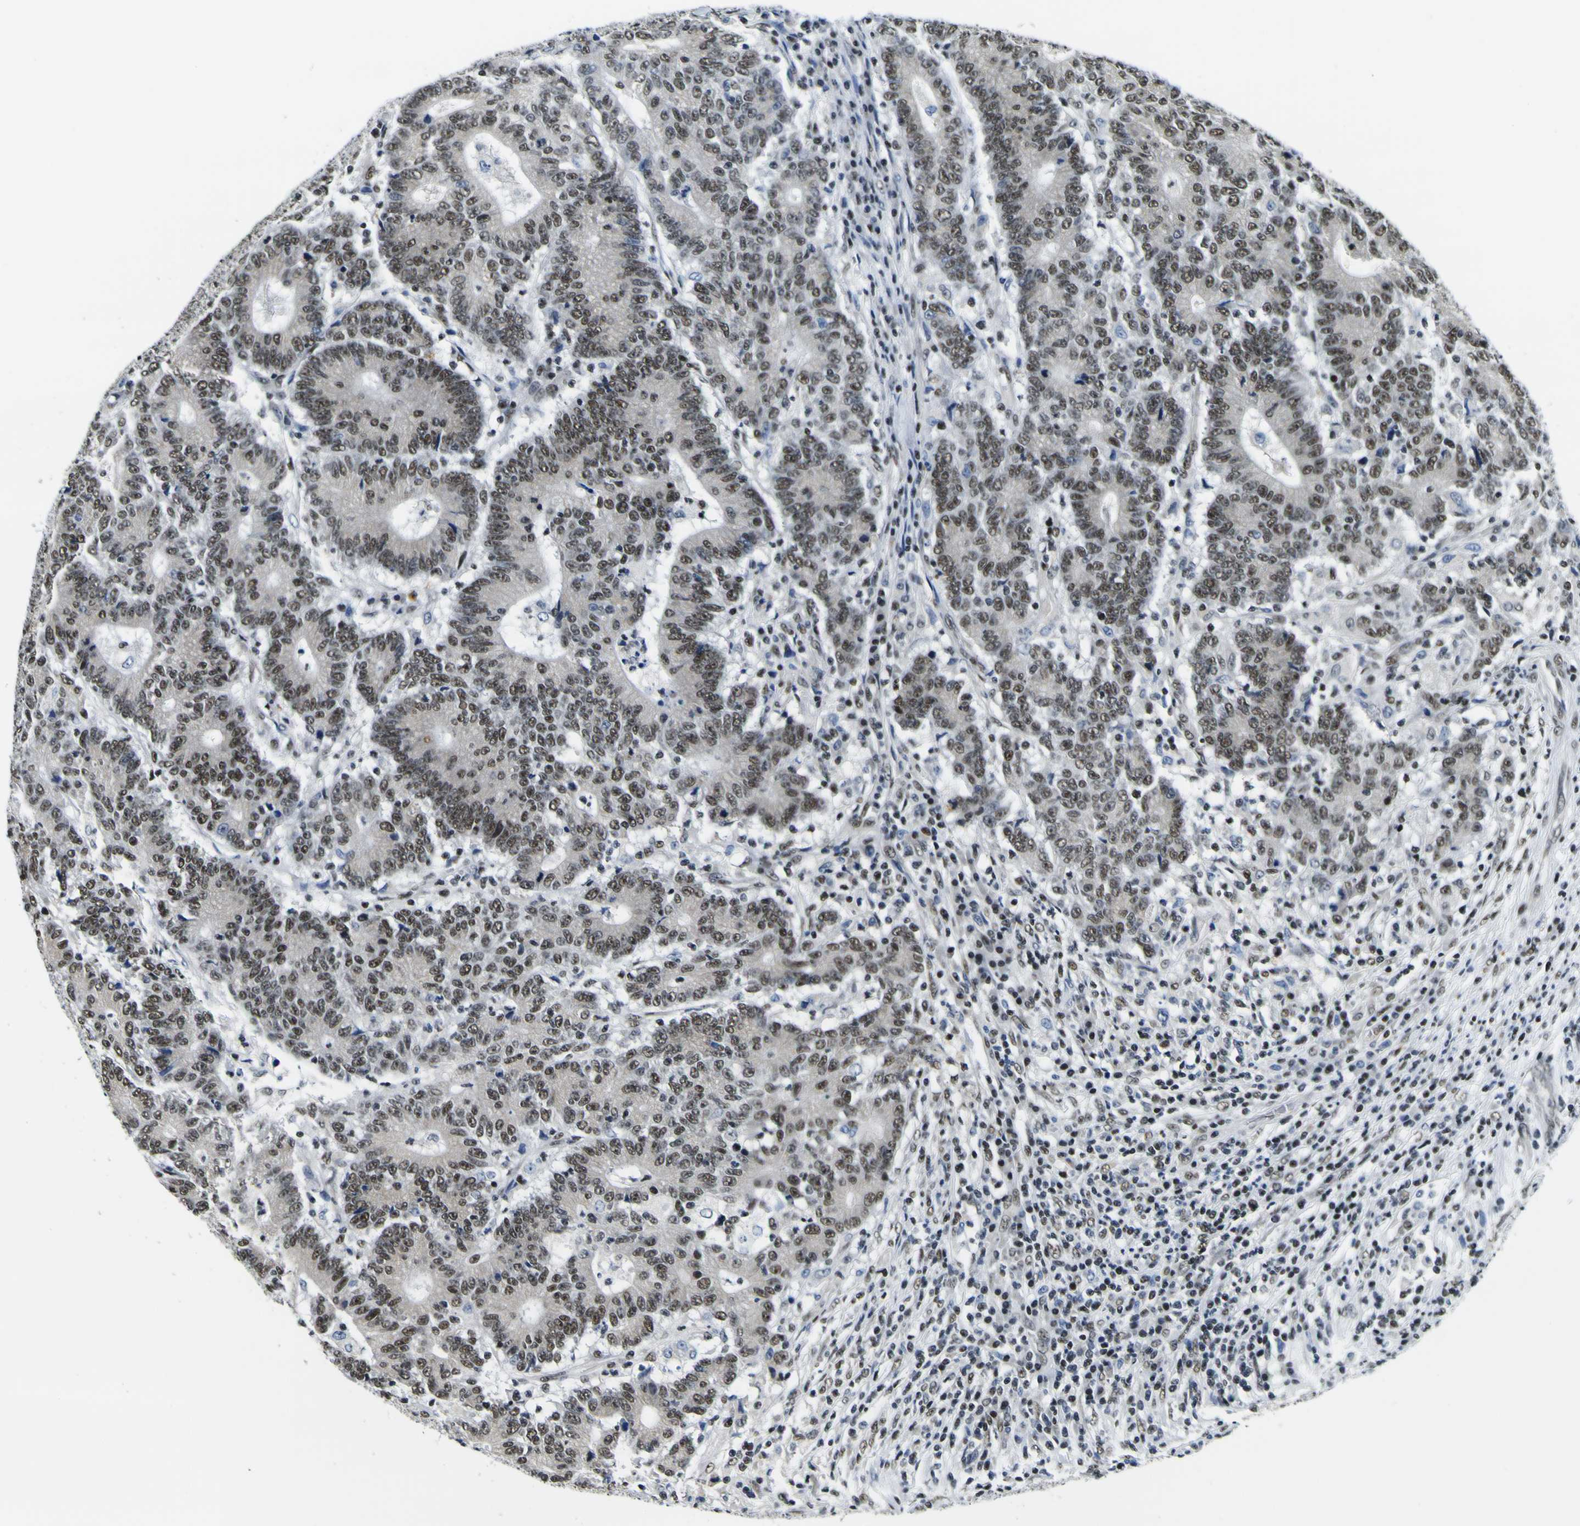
{"staining": {"intensity": "moderate", "quantity": ">75%", "location": "nuclear"}, "tissue": "colorectal cancer", "cell_type": "Tumor cells", "image_type": "cancer", "snomed": [{"axis": "morphology", "description": "Normal tissue, NOS"}, {"axis": "morphology", "description": "Adenocarcinoma, NOS"}, {"axis": "topography", "description": "Colon"}], "caption": "This is an image of immunohistochemistry (IHC) staining of adenocarcinoma (colorectal), which shows moderate positivity in the nuclear of tumor cells.", "gene": "SP1", "patient": {"sex": "female", "age": 75}}